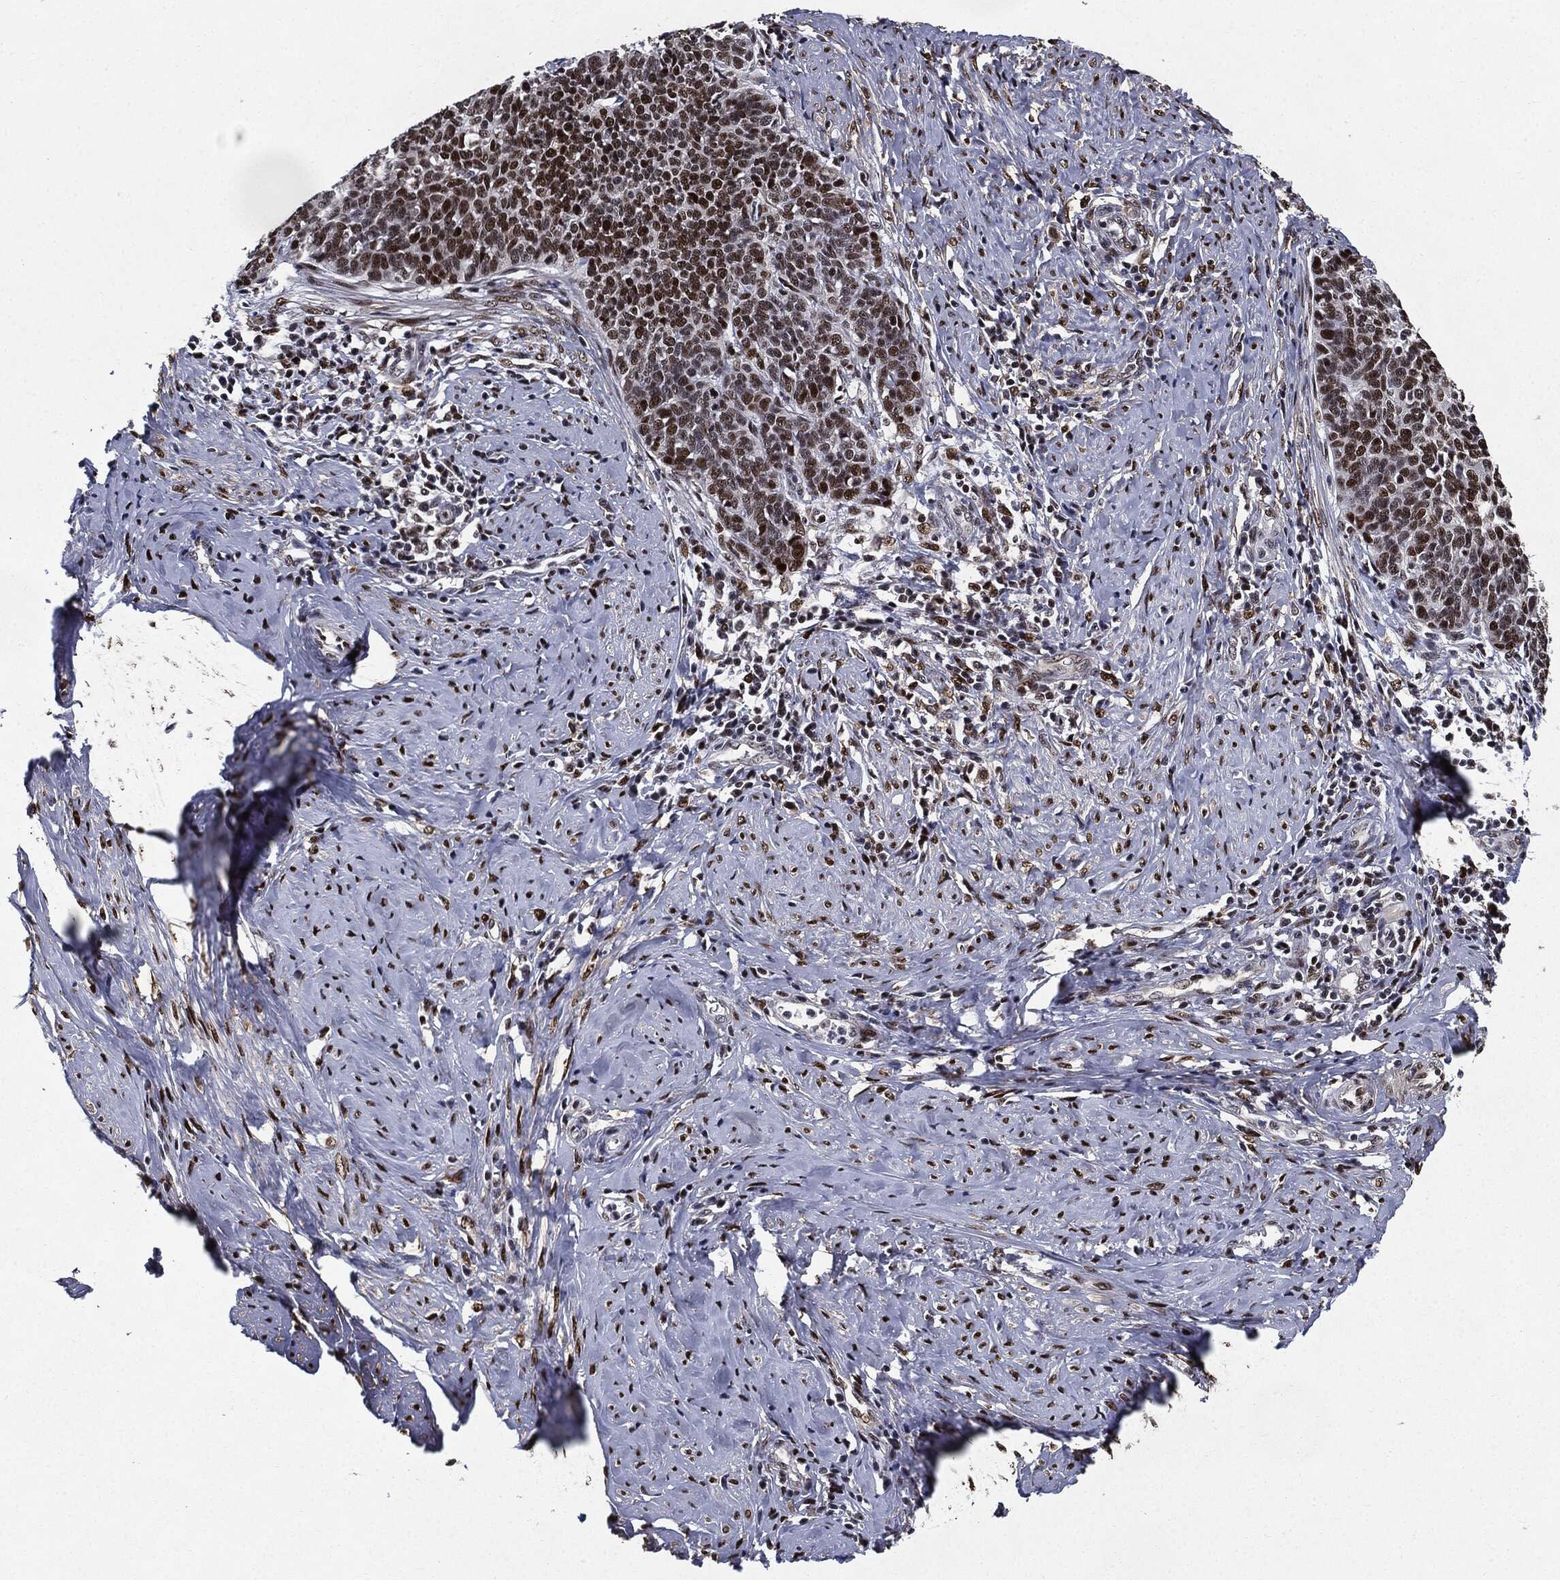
{"staining": {"intensity": "strong", "quantity": "25%-75%", "location": "nuclear"}, "tissue": "cervical cancer", "cell_type": "Tumor cells", "image_type": "cancer", "snomed": [{"axis": "morphology", "description": "Normal tissue, NOS"}, {"axis": "morphology", "description": "Squamous cell carcinoma, NOS"}, {"axis": "topography", "description": "Cervix"}], "caption": "Protein staining of cervical cancer tissue displays strong nuclear staining in about 25%-75% of tumor cells.", "gene": "JUN", "patient": {"sex": "female", "age": 39}}